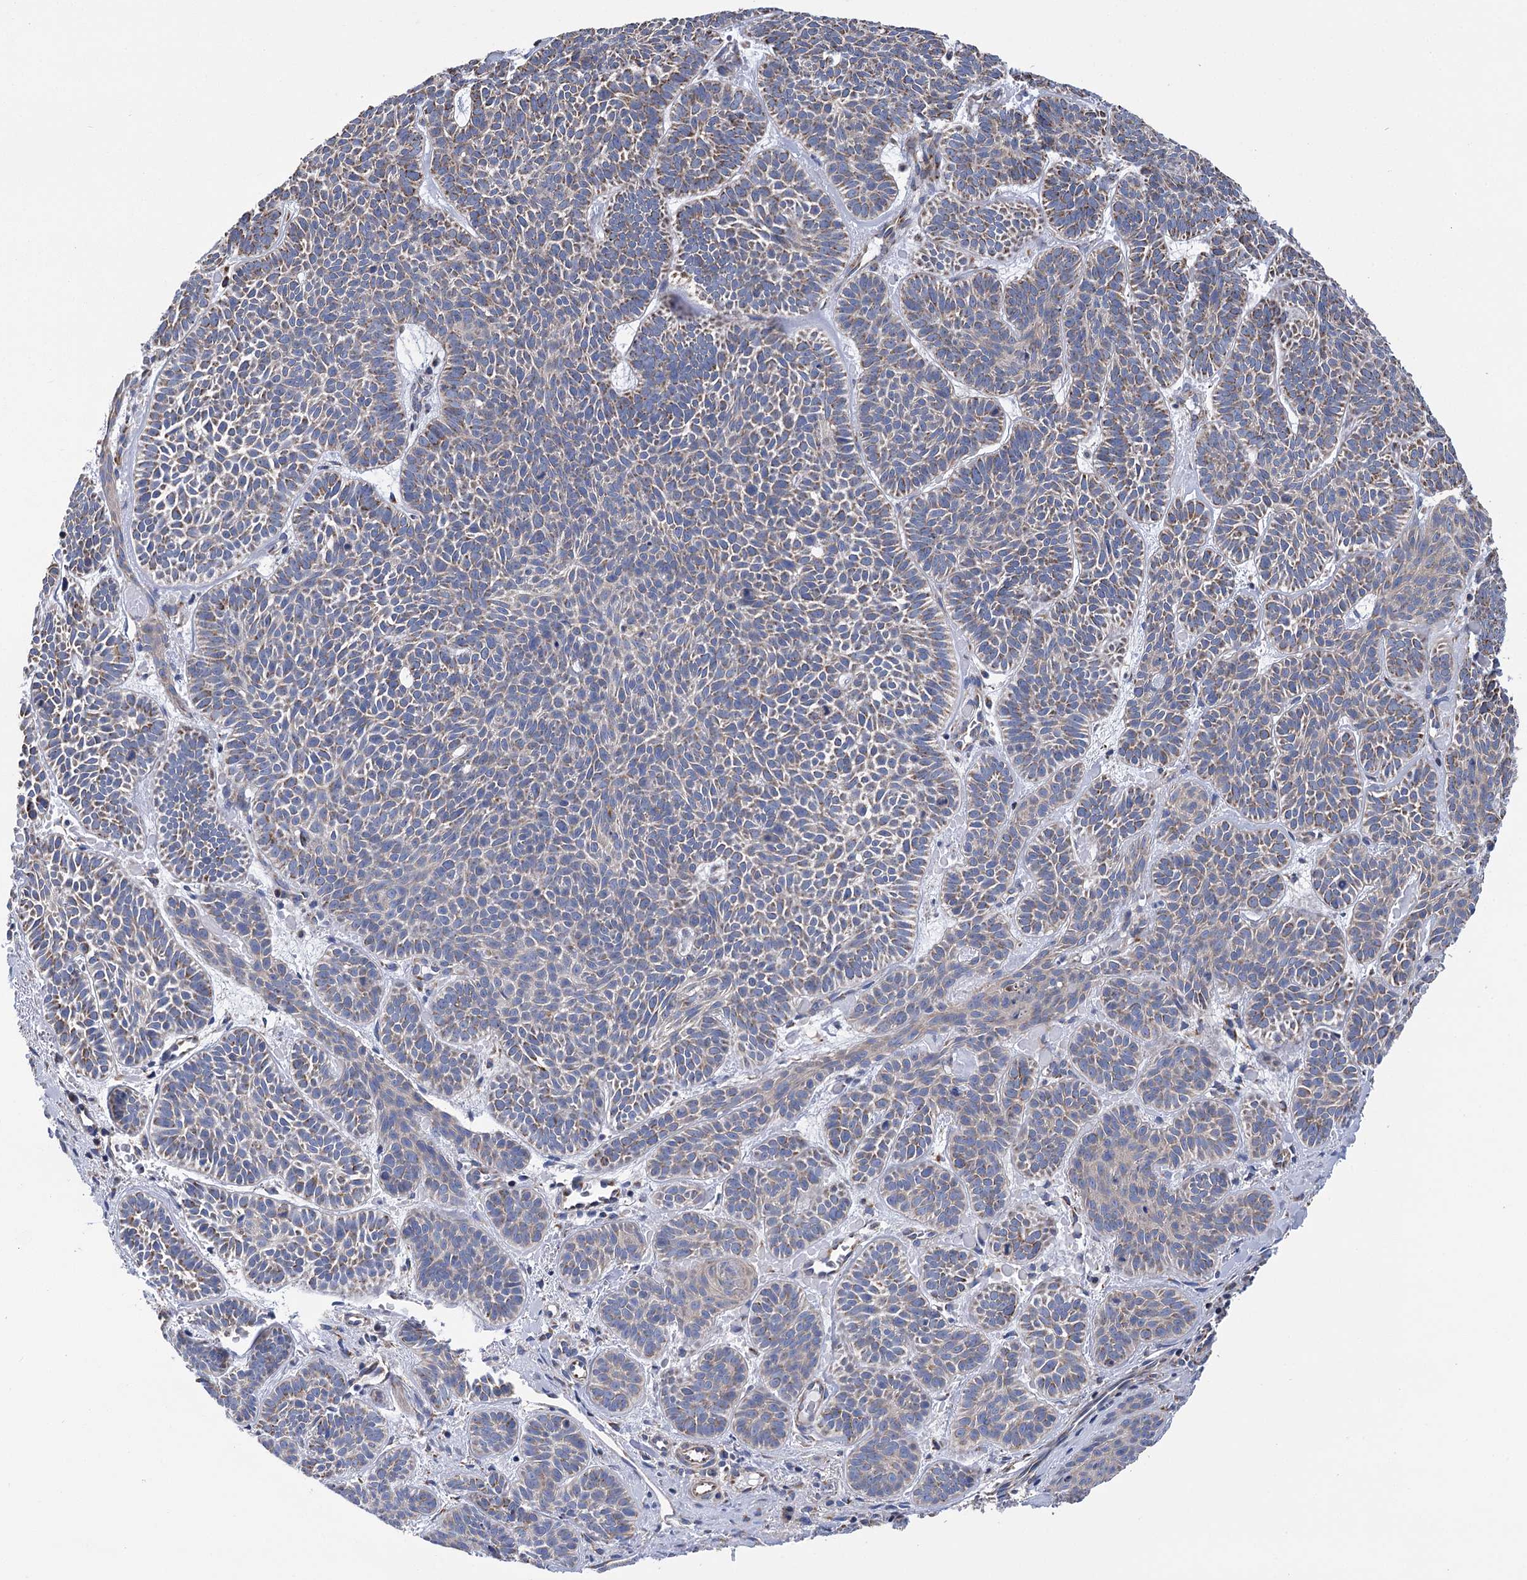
{"staining": {"intensity": "moderate", "quantity": "25%-75%", "location": "cytoplasmic/membranous"}, "tissue": "skin cancer", "cell_type": "Tumor cells", "image_type": "cancer", "snomed": [{"axis": "morphology", "description": "Basal cell carcinoma"}, {"axis": "topography", "description": "Skin"}], "caption": "Skin cancer was stained to show a protein in brown. There is medium levels of moderate cytoplasmic/membranous expression in about 25%-75% of tumor cells.", "gene": "CCDC73", "patient": {"sex": "male", "age": 85}}